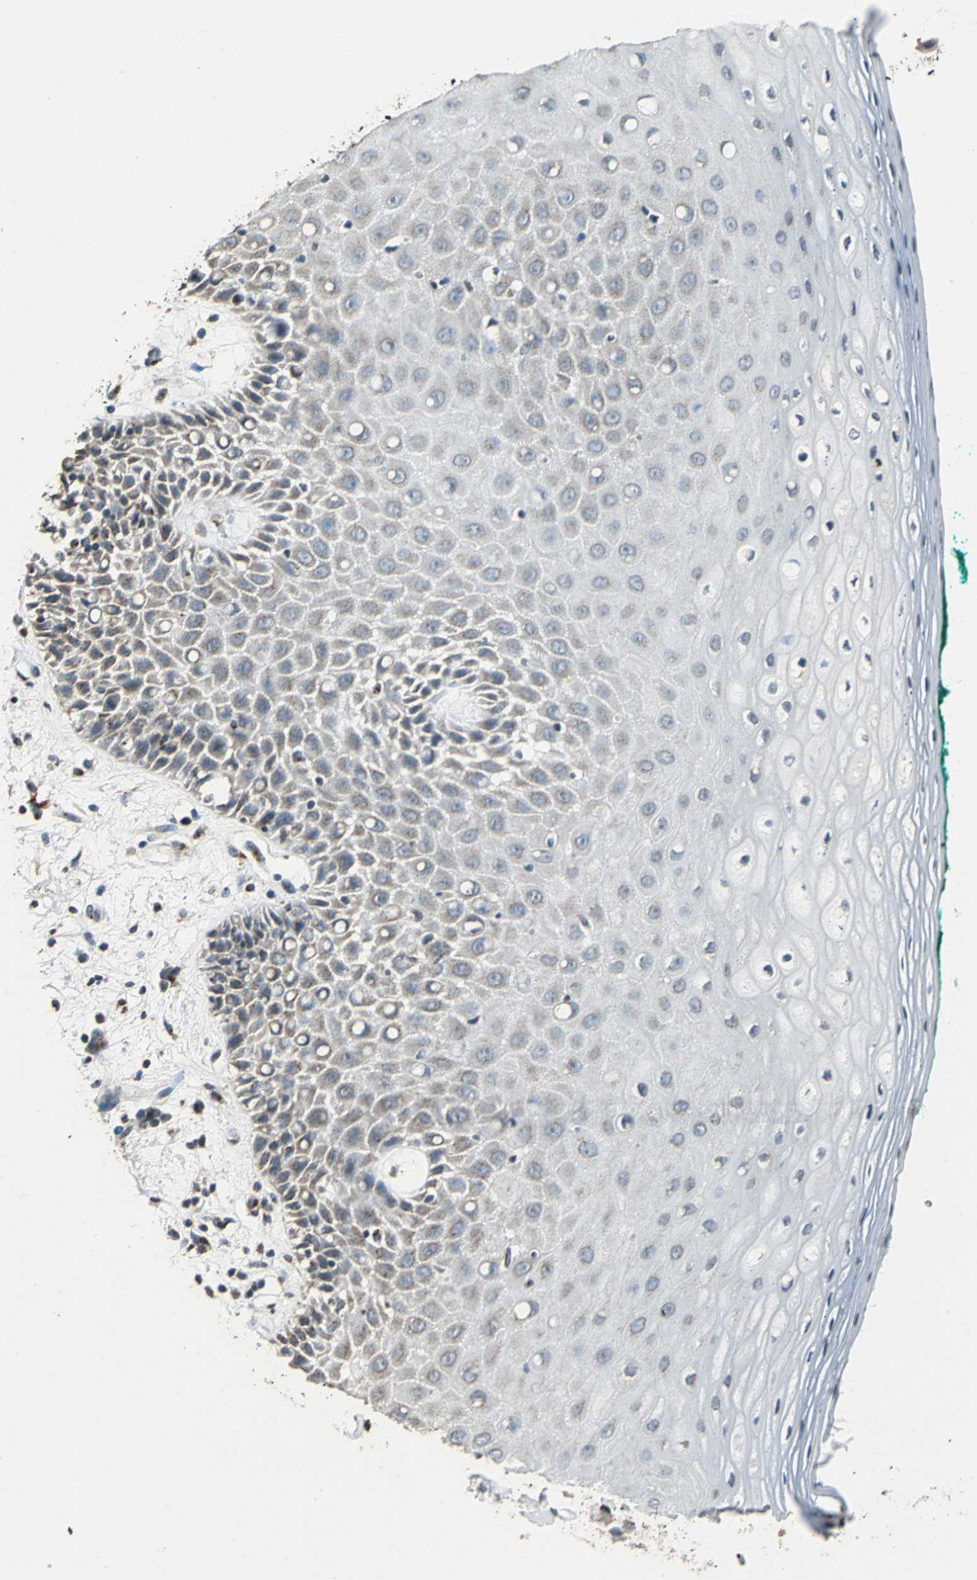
{"staining": {"intensity": "moderate", "quantity": "25%-75%", "location": "cytoplasmic/membranous"}, "tissue": "oral mucosa", "cell_type": "Squamous epithelial cells", "image_type": "normal", "snomed": [{"axis": "morphology", "description": "Normal tissue, NOS"}, {"axis": "morphology", "description": "Squamous cell carcinoma, NOS"}, {"axis": "topography", "description": "Skeletal muscle"}, {"axis": "topography", "description": "Oral tissue"}, {"axis": "topography", "description": "Head-Neck"}], "caption": "There is medium levels of moderate cytoplasmic/membranous expression in squamous epithelial cells of normal oral mucosa, as demonstrated by immunohistochemical staining (brown color).", "gene": "TMEM115", "patient": {"sex": "female", "age": 84}}